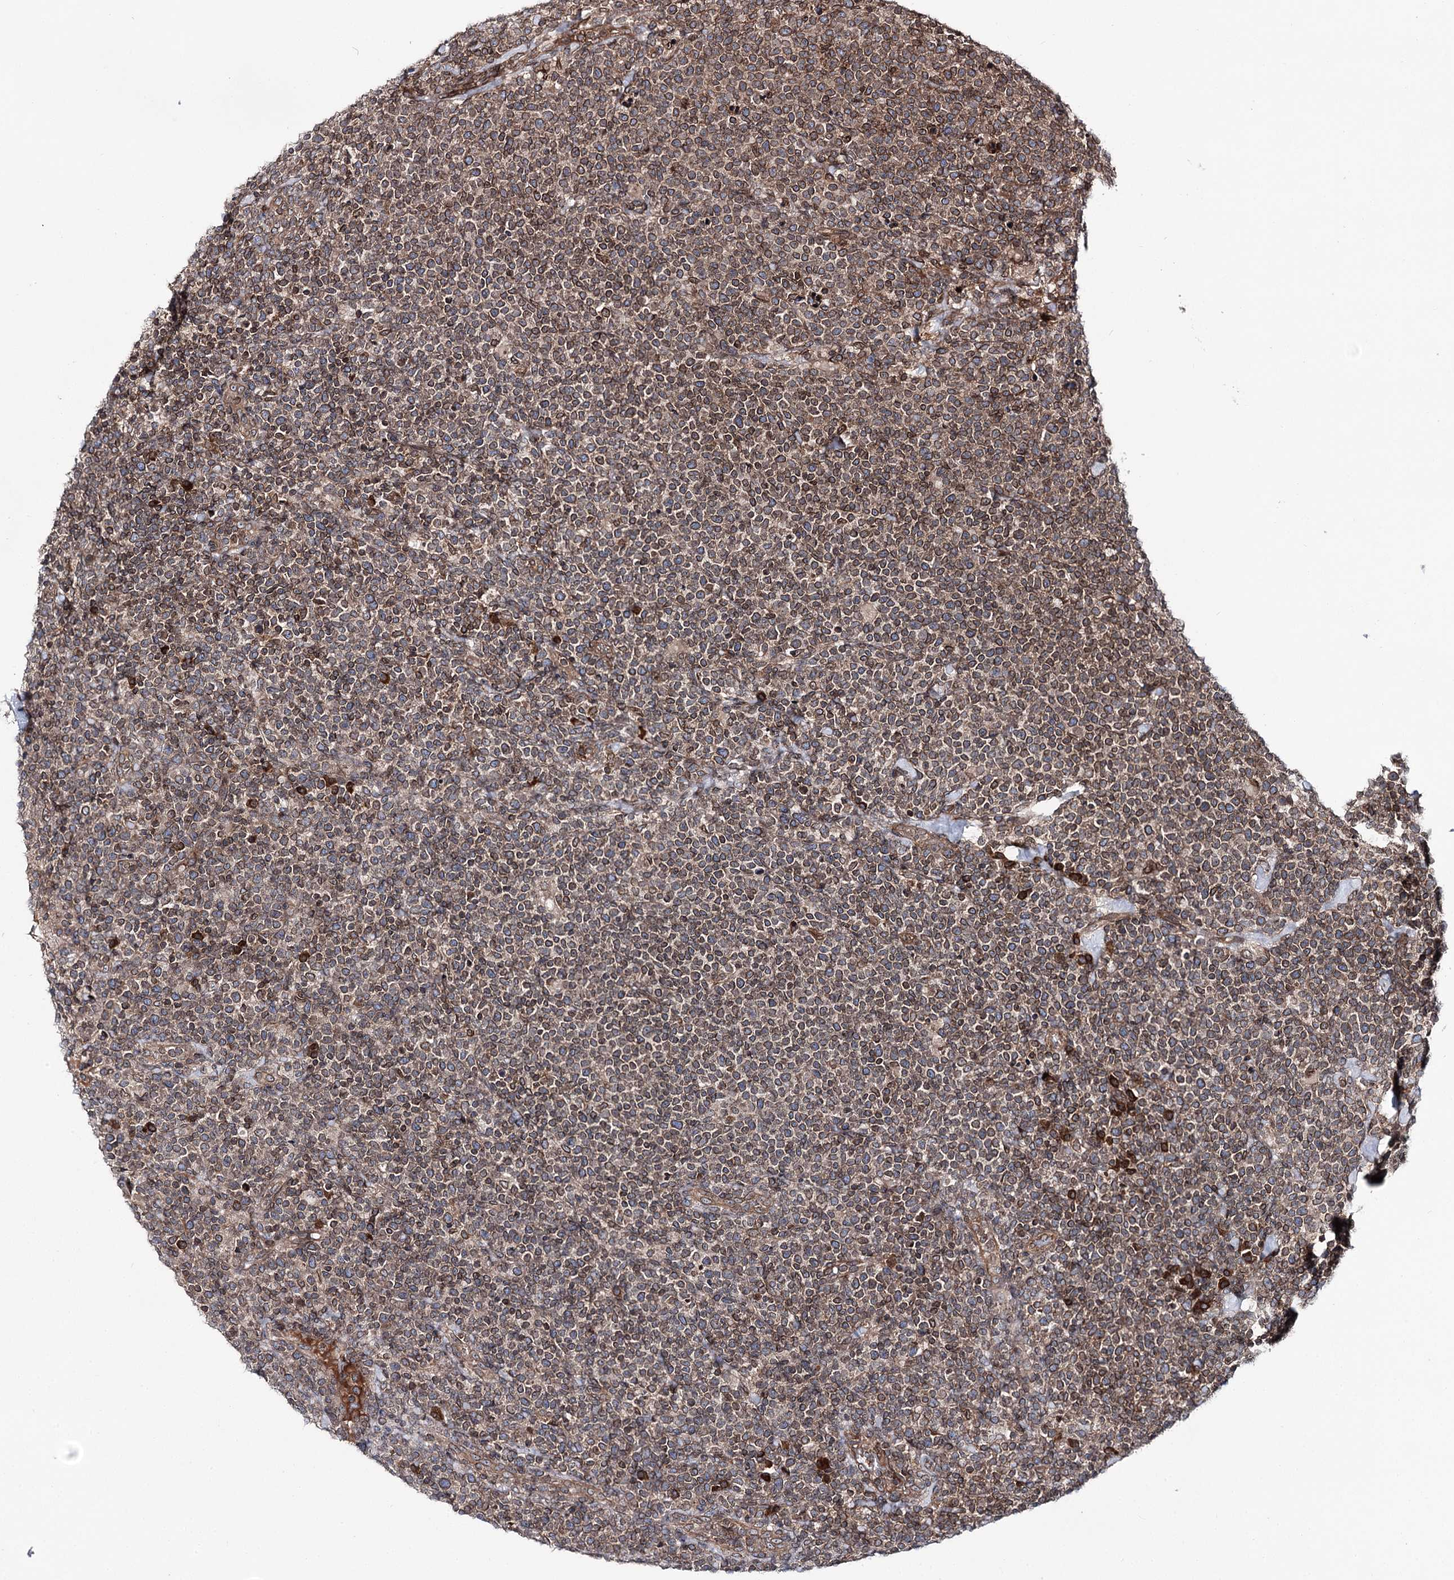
{"staining": {"intensity": "moderate", "quantity": ">75%", "location": "cytoplasmic/membranous"}, "tissue": "lymphoma", "cell_type": "Tumor cells", "image_type": "cancer", "snomed": [{"axis": "morphology", "description": "Malignant lymphoma, non-Hodgkin's type, High grade"}, {"axis": "topography", "description": "Lymph node"}], "caption": "High-power microscopy captured an immunohistochemistry image of lymphoma, revealing moderate cytoplasmic/membranous staining in approximately >75% of tumor cells. The protein is stained brown, and the nuclei are stained in blue (DAB (3,3'-diaminobenzidine) IHC with brightfield microscopy, high magnification).", "gene": "FGFR1OP2", "patient": {"sex": "male", "age": 61}}